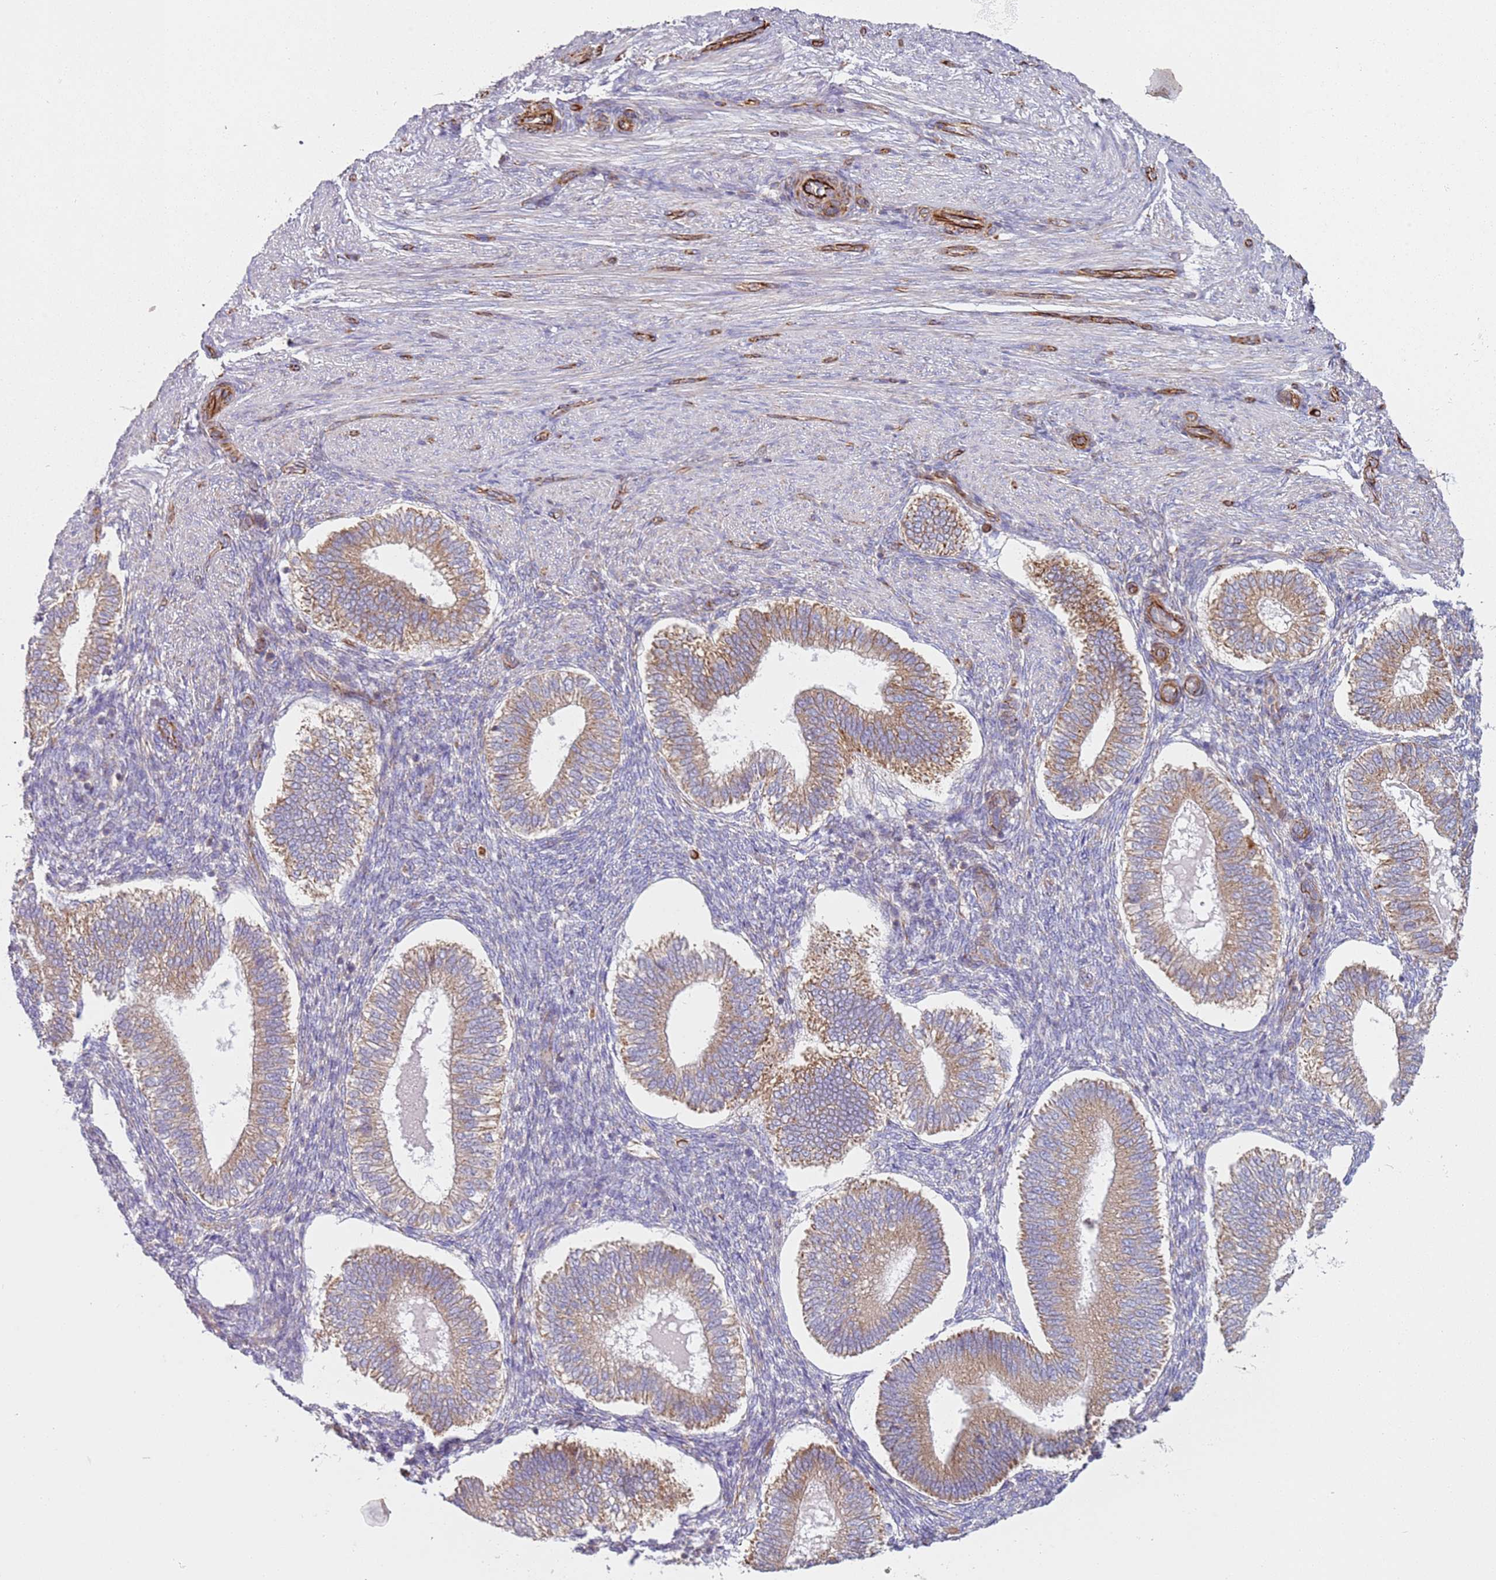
{"staining": {"intensity": "strong", "quantity": "<25%", "location": "cytoplasmic/membranous"}, "tissue": "endometrium", "cell_type": "Cells in endometrial stroma", "image_type": "normal", "snomed": [{"axis": "morphology", "description": "Normal tissue, NOS"}, {"axis": "topography", "description": "Endometrium"}], "caption": "Normal endometrium shows strong cytoplasmic/membranous staining in about <25% of cells in endometrial stroma, visualized by immunohistochemistry.", "gene": "SNAPIN", "patient": {"sex": "female", "age": 25}}